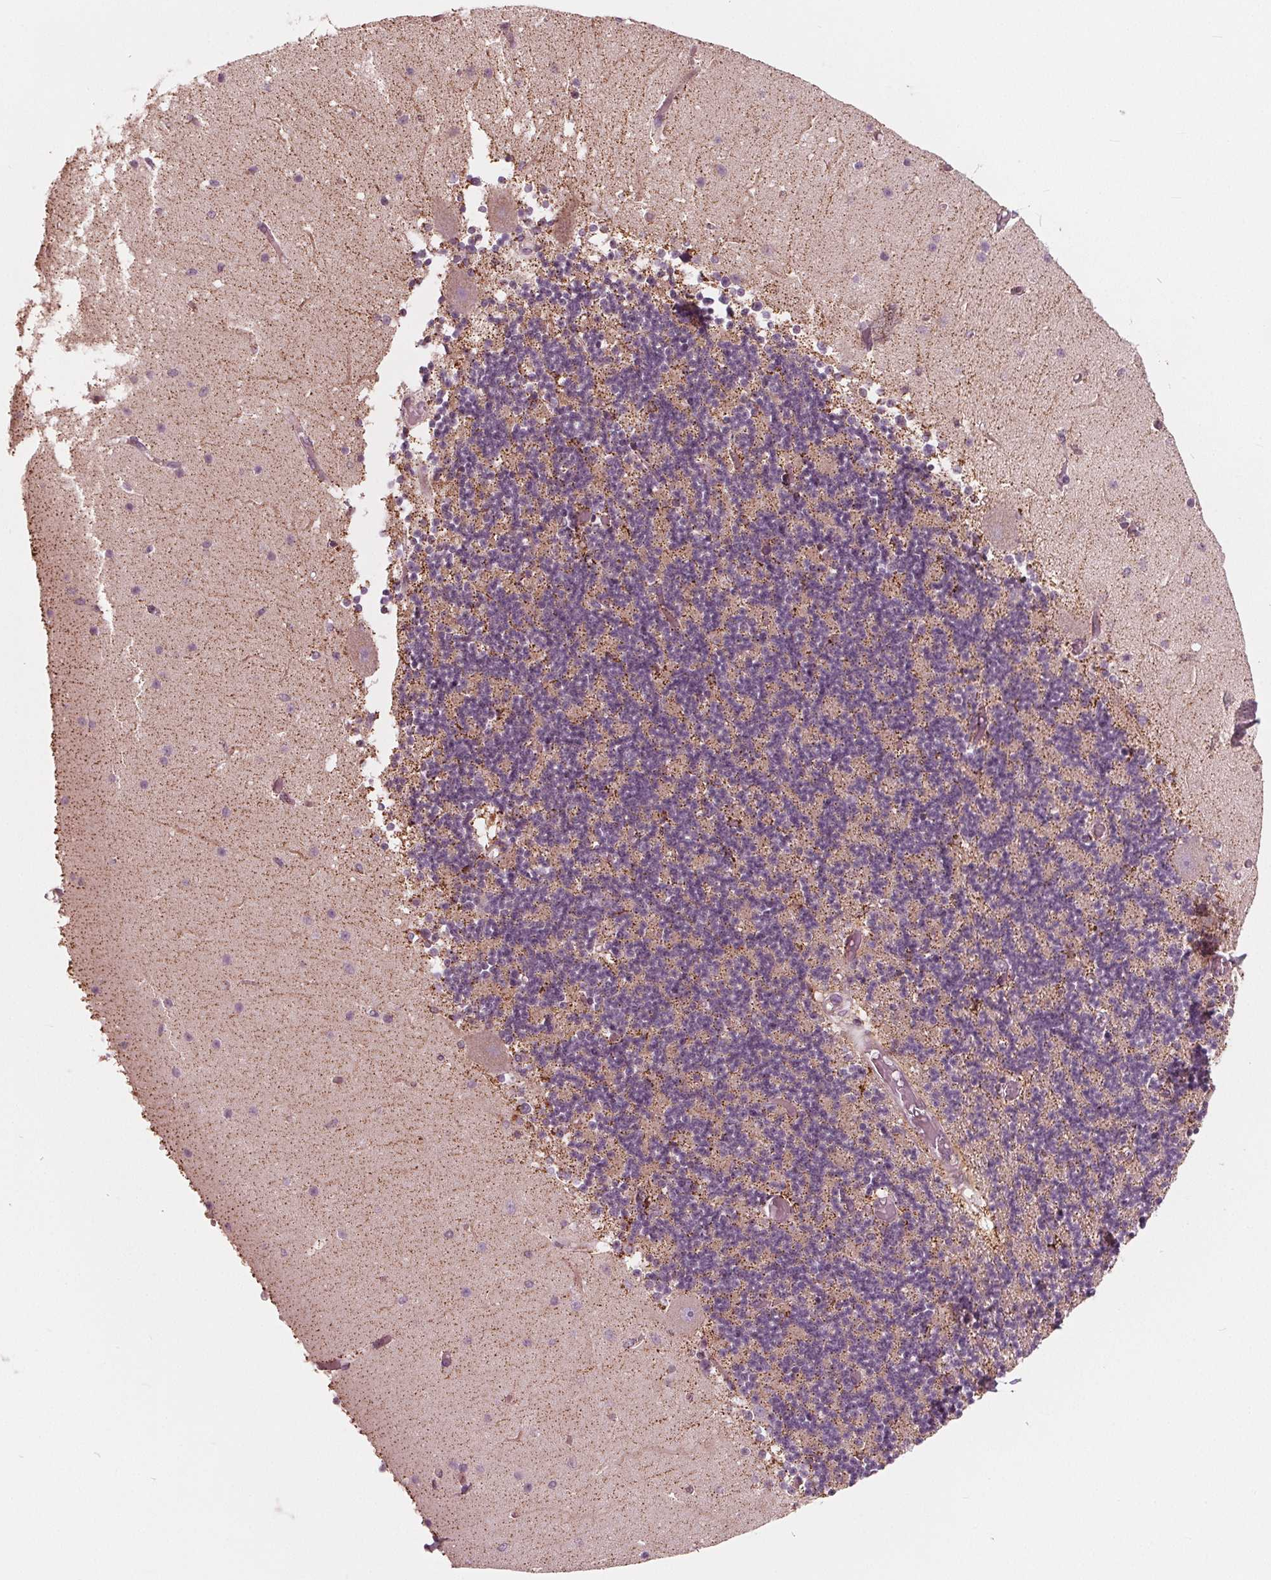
{"staining": {"intensity": "negative", "quantity": "none", "location": "none"}, "tissue": "cerebellum", "cell_type": "Cells in granular layer", "image_type": "normal", "snomed": [{"axis": "morphology", "description": "Normal tissue, NOS"}, {"axis": "topography", "description": "Cerebellum"}], "caption": "Immunohistochemistry (IHC) photomicrograph of unremarkable human cerebellum stained for a protein (brown), which shows no staining in cells in granular layer.", "gene": "DCAF4L2", "patient": {"sex": "female", "age": 28}}